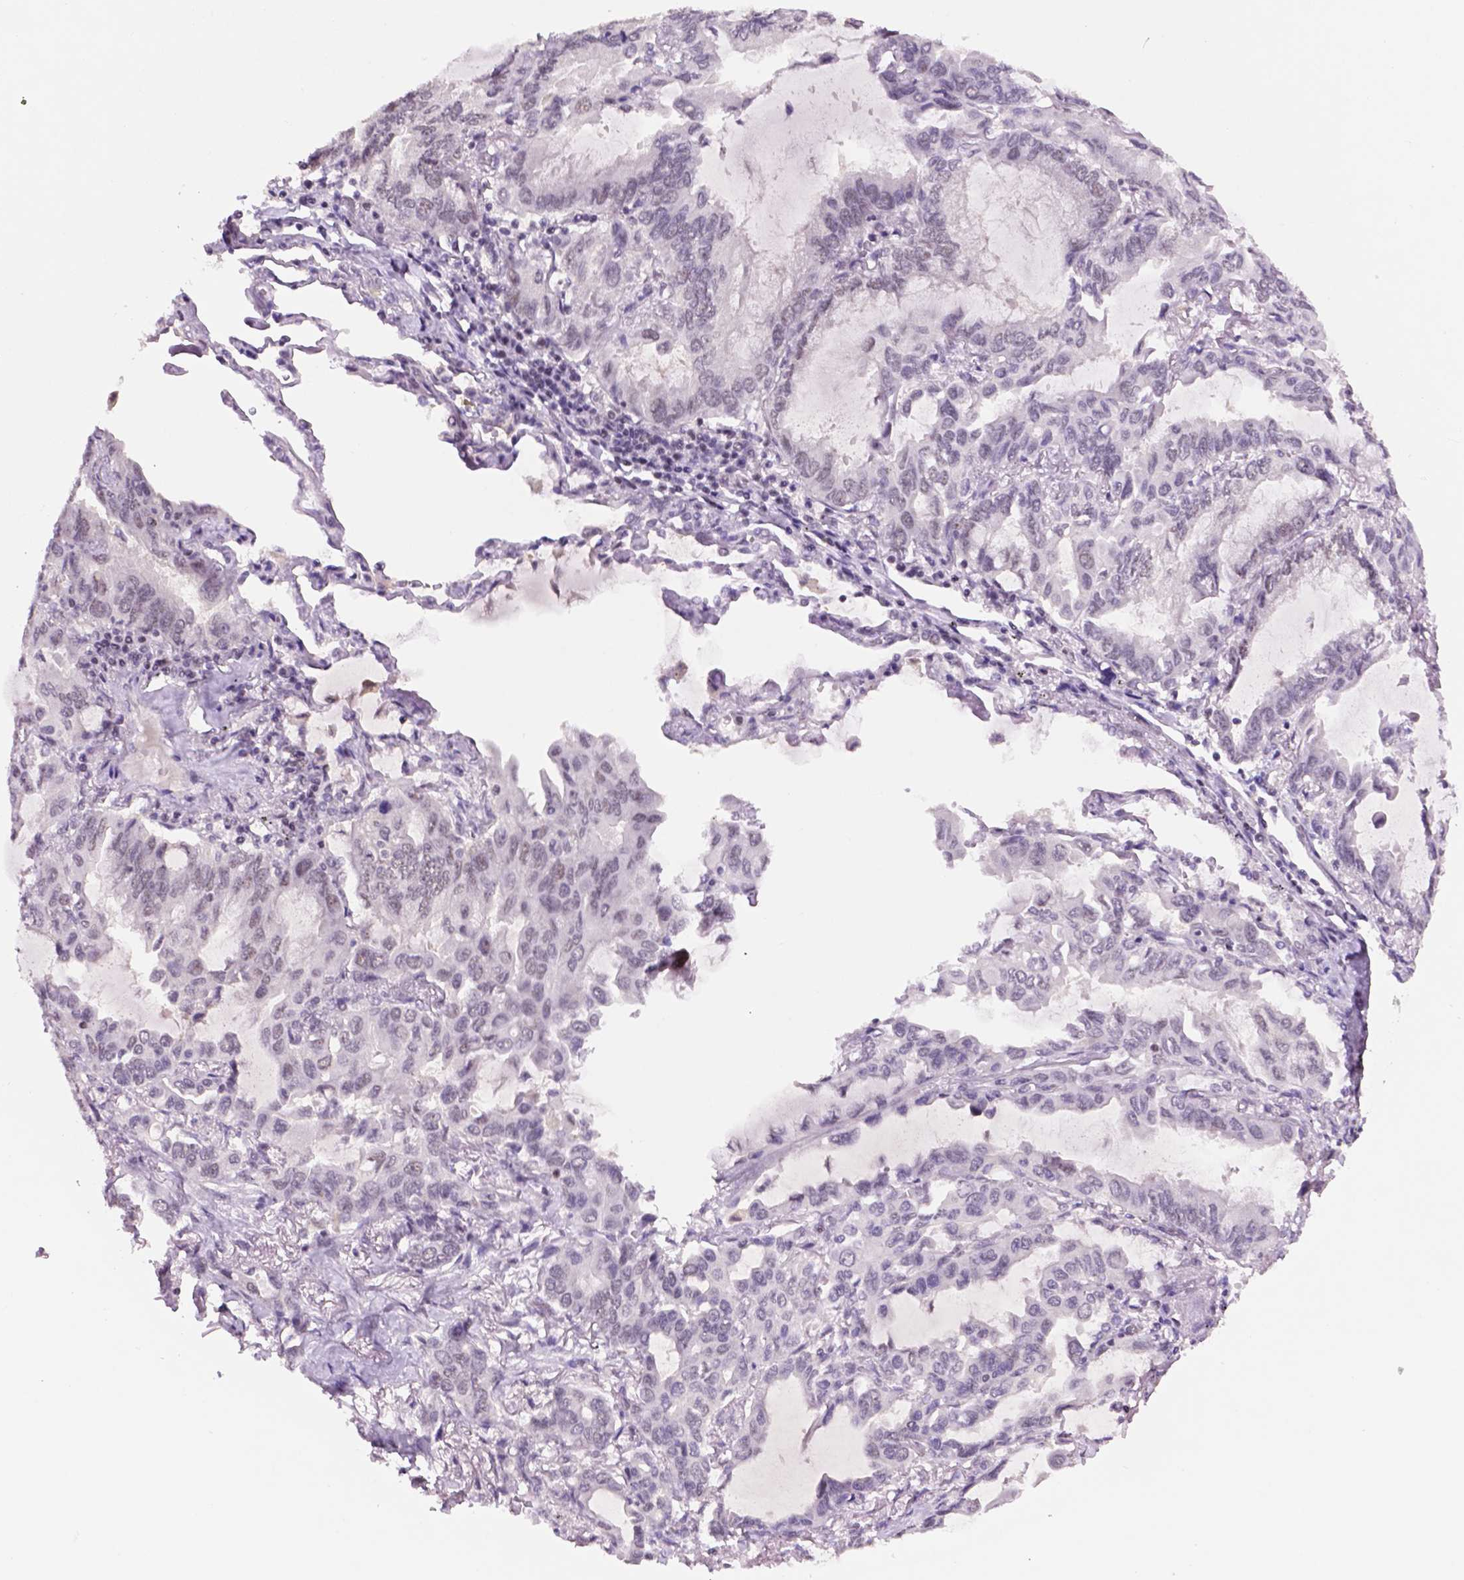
{"staining": {"intensity": "negative", "quantity": "none", "location": "none"}, "tissue": "lung cancer", "cell_type": "Tumor cells", "image_type": "cancer", "snomed": [{"axis": "morphology", "description": "Adenocarcinoma, NOS"}, {"axis": "topography", "description": "Lung"}], "caption": "Immunohistochemistry (IHC) image of neoplastic tissue: human lung cancer stained with DAB (3,3'-diaminobenzidine) displays no significant protein expression in tumor cells.", "gene": "NCOR1", "patient": {"sex": "male", "age": 64}}